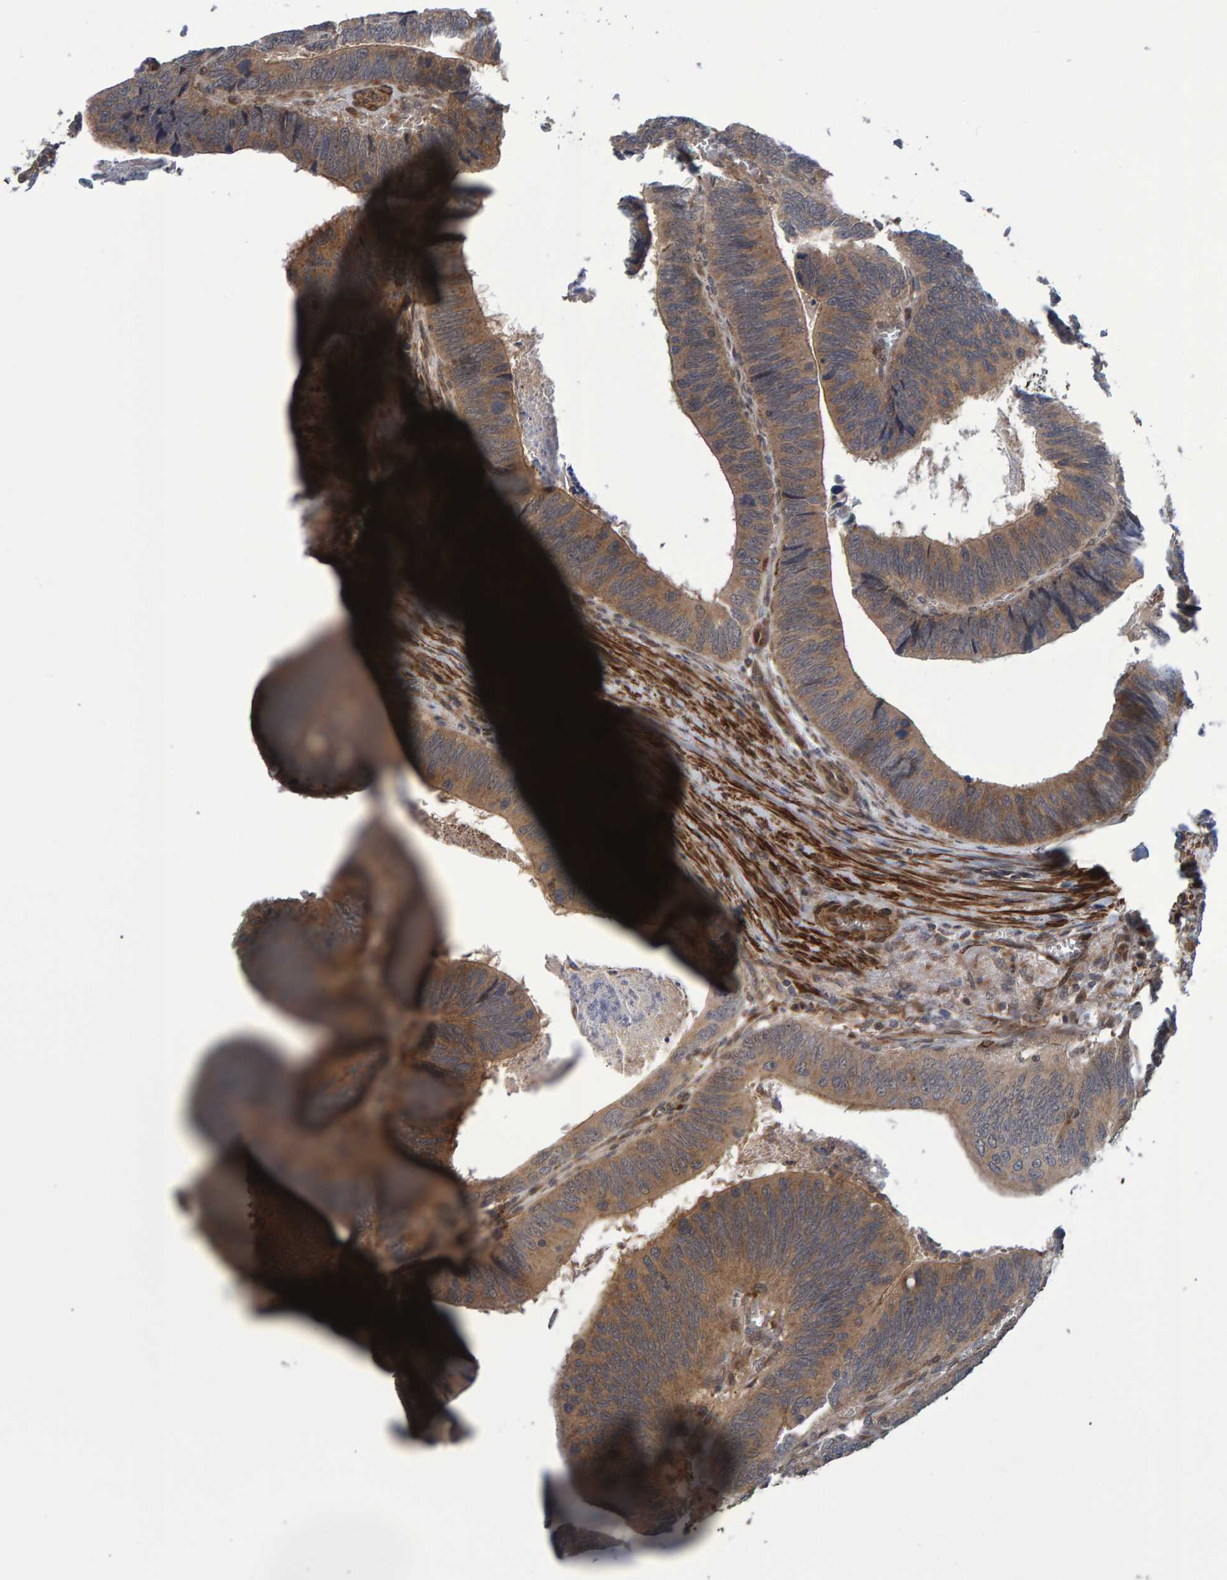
{"staining": {"intensity": "moderate", "quantity": ">75%", "location": "cytoplasmic/membranous"}, "tissue": "colorectal cancer", "cell_type": "Tumor cells", "image_type": "cancer", "snomed": [{"axis": "morphology", "description": "Inflammation, NOS"}, {"axis": "morphology", "description": "Adenocarcinoma, NOS"}, {"axis": "topography", "description": "Colon"}], "caption": "A brown stain highlights moderate cytoplasmic/membranous positivity of a protein in colorectal cancer (adenocarcinoma) tumor cells.", "gene": "ATP6V1H", "patient": {"sex": "male", "age": 72}}